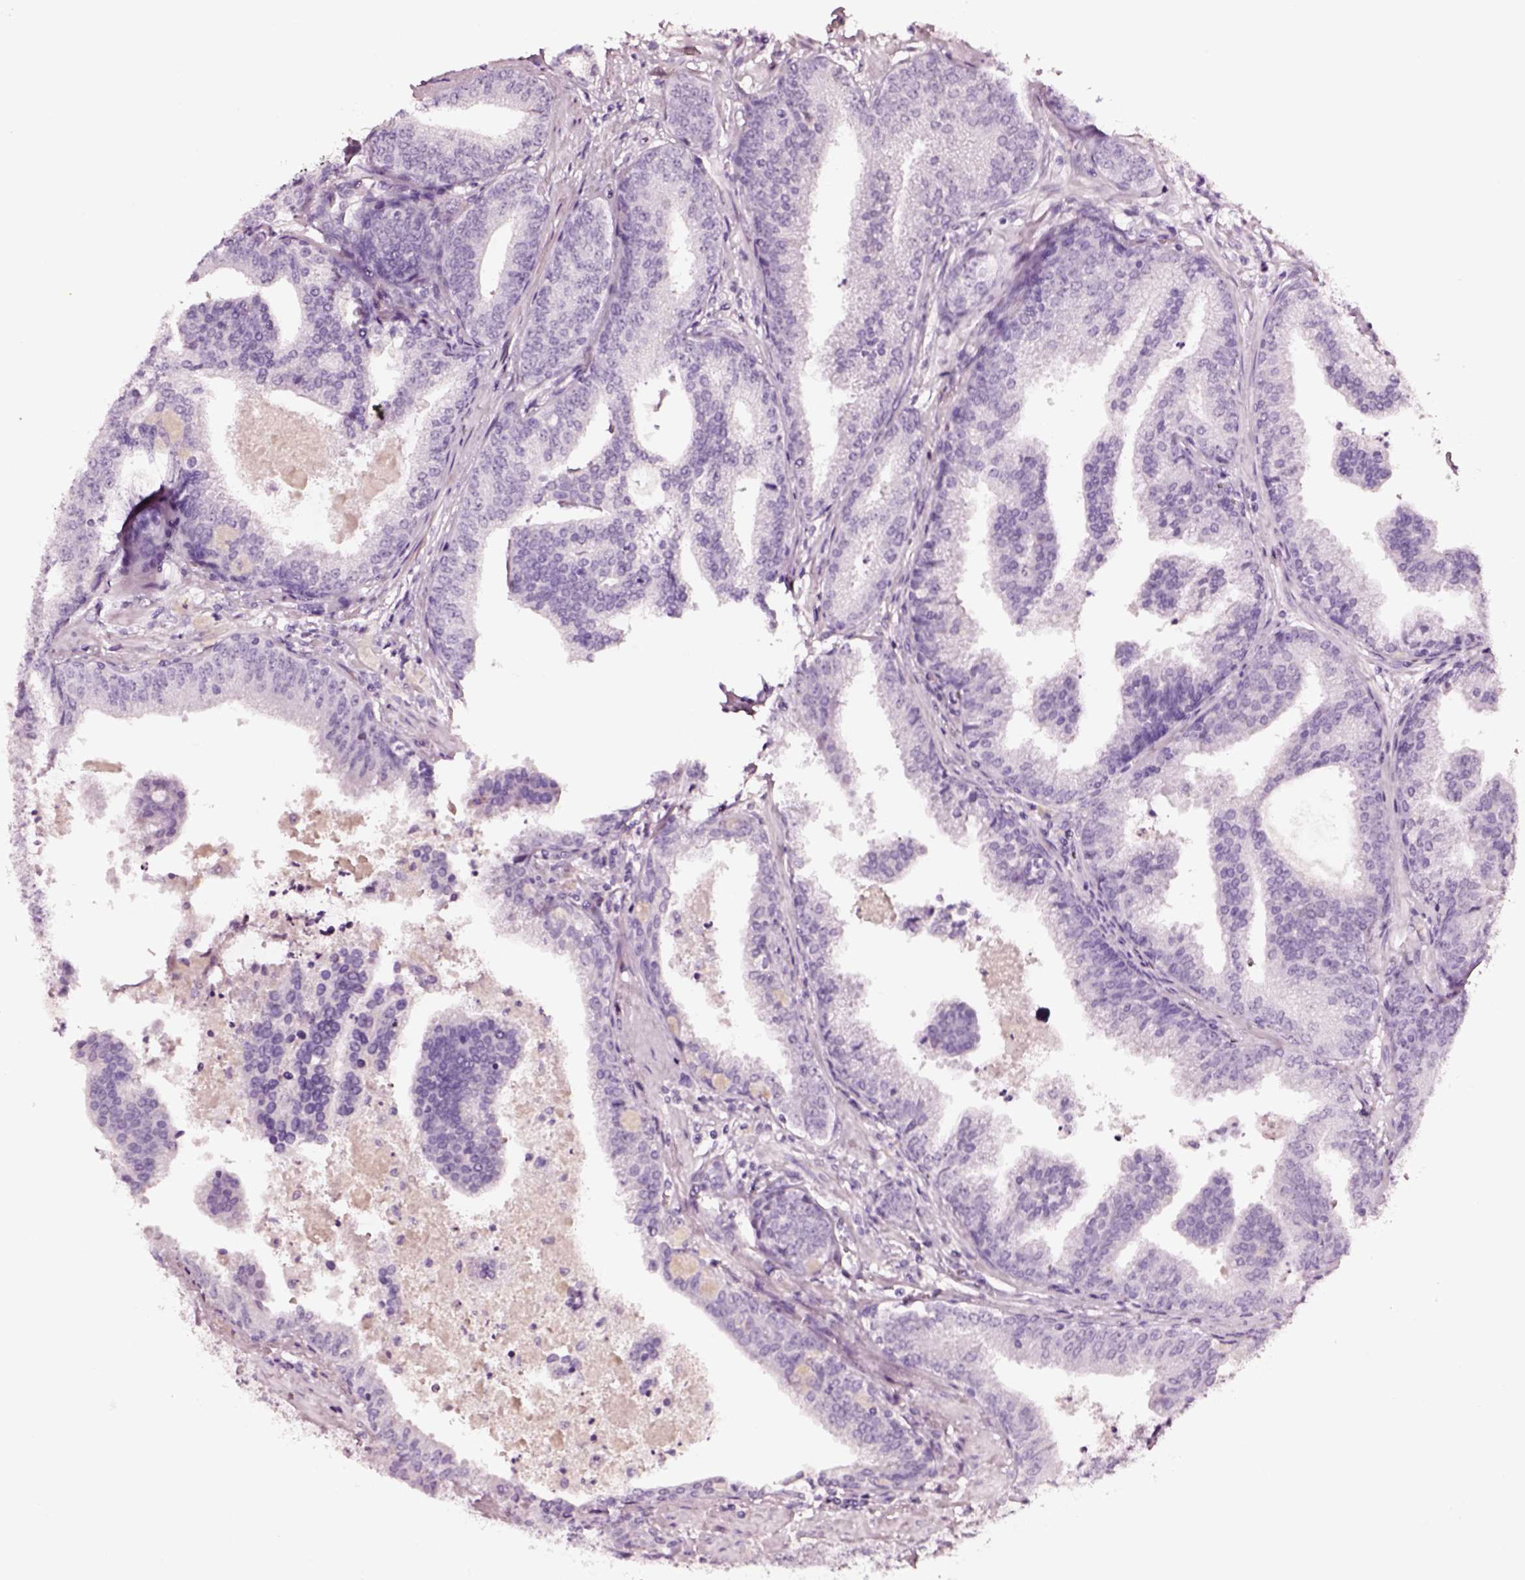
{"staining": {"intensity": "negative", "quantity": "none", "location": "none"}, "tissue": "prostate cancer", "cell_type": "Tumor cells", "image_type": "cancer", "snomed": [{"axis": "morphology", "description": "Adenocarcinoma, NOS"}, {"axis": "topography", "description": "Prostate"}], "caption": "High power microscopy photomicrograph of an IHC photomicrograph of prostate cancer, revealing no significant positivity in tumor cells.", "gene": "SMIM17", "patient": {"sex": "male", "age": 64}}